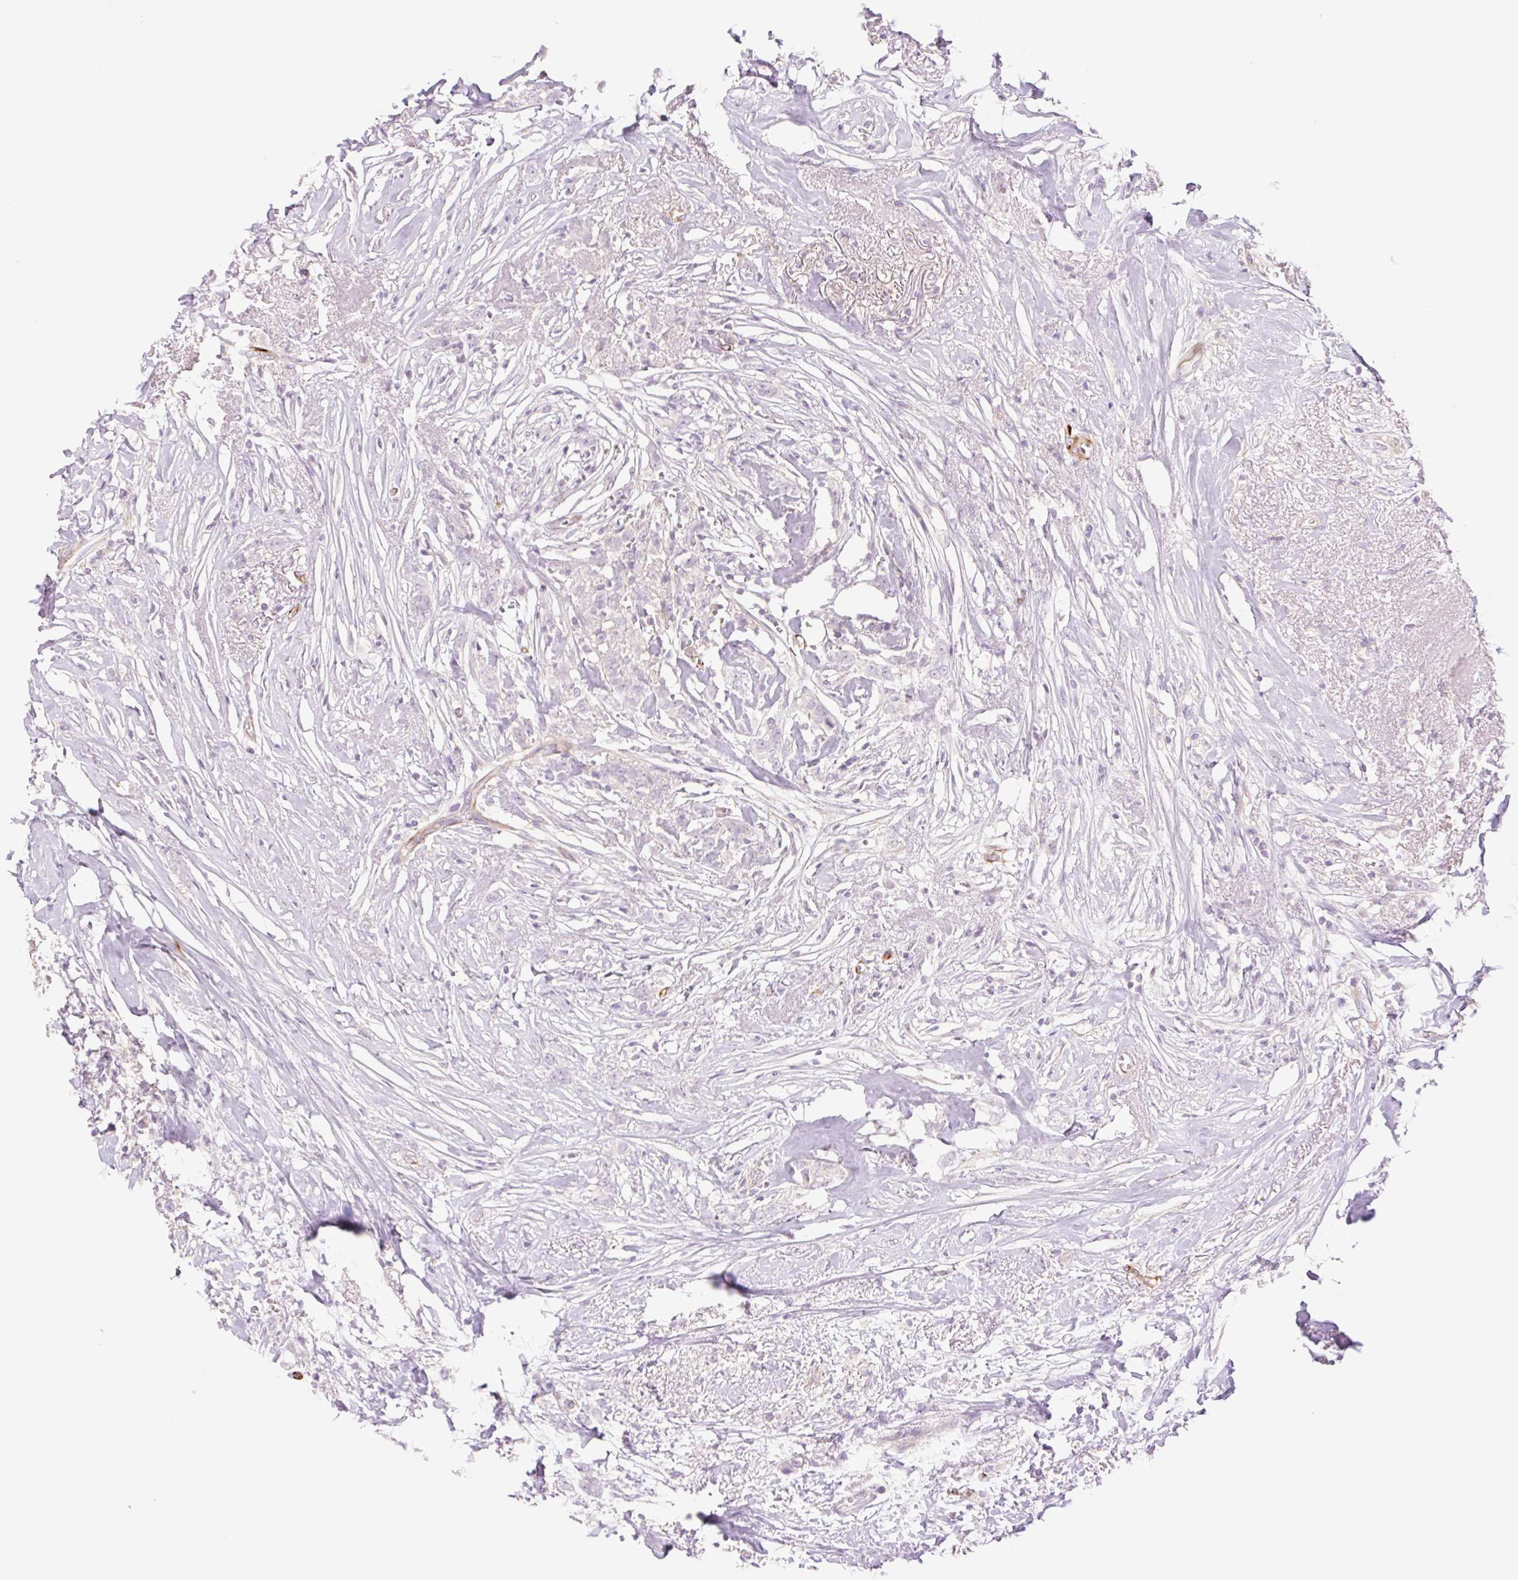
{"staining": {"intensity": "negative", "quantity": "none", "location": "none"}, "tissue": "breast cancer", "cell_type": "Tumor cells", "image_type": "cancer", "snomed": [{"axis": "morphology", "description": "Lobular carcinoma"}, {"axis": "topography", "description": "Breast"}], "caption": "Histopathology image shows no protein staining in tumor cells of breast lobular carcinoma tissue.", "gene": "ZFYVE21", "patient": {"sex": "female", "age": 91}}